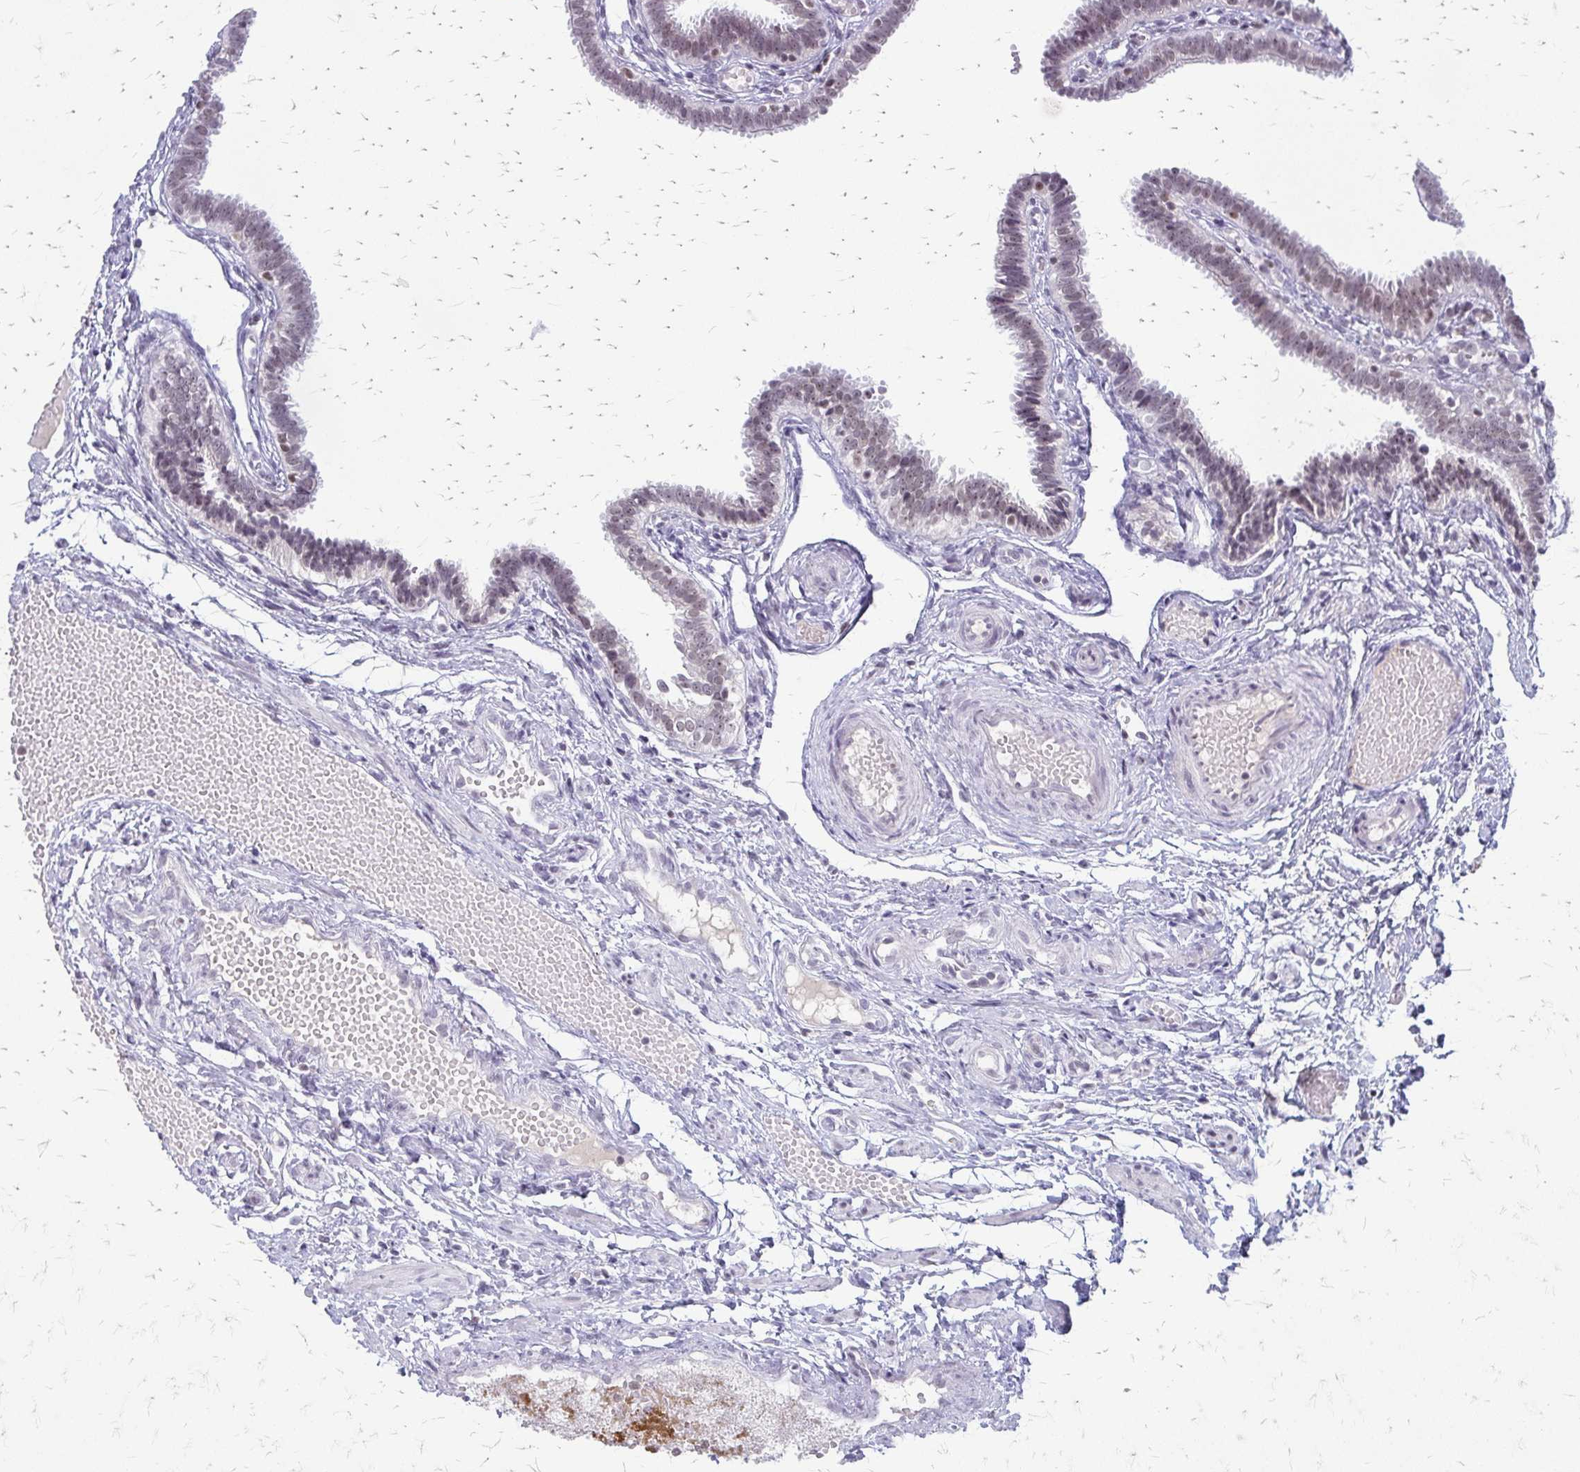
{"staining": {"intensity": "weak", "quantity": "25%-75%", "location": "nuclear"}, "tissue": "fallopian tube", "cell_type": "Glandular cells", "image_type": "normal", "snomed": [{"axis": "morphology", "description": "Normal tissue, NOS"}, {"axis": "topography", "description": "Fallopian tube"}], "caption": "Immunohistochemistry micrograph of unremarkable fallopian tube: fallopian tube stained using immunohistochemistry (IHC) exhibits low levels of weak protein expression localized specifically in the nuclear of glandular cells, appearing as a nuclear brown color.", "gene": "EED", "patient": {"sex": "female", "age": 37}}